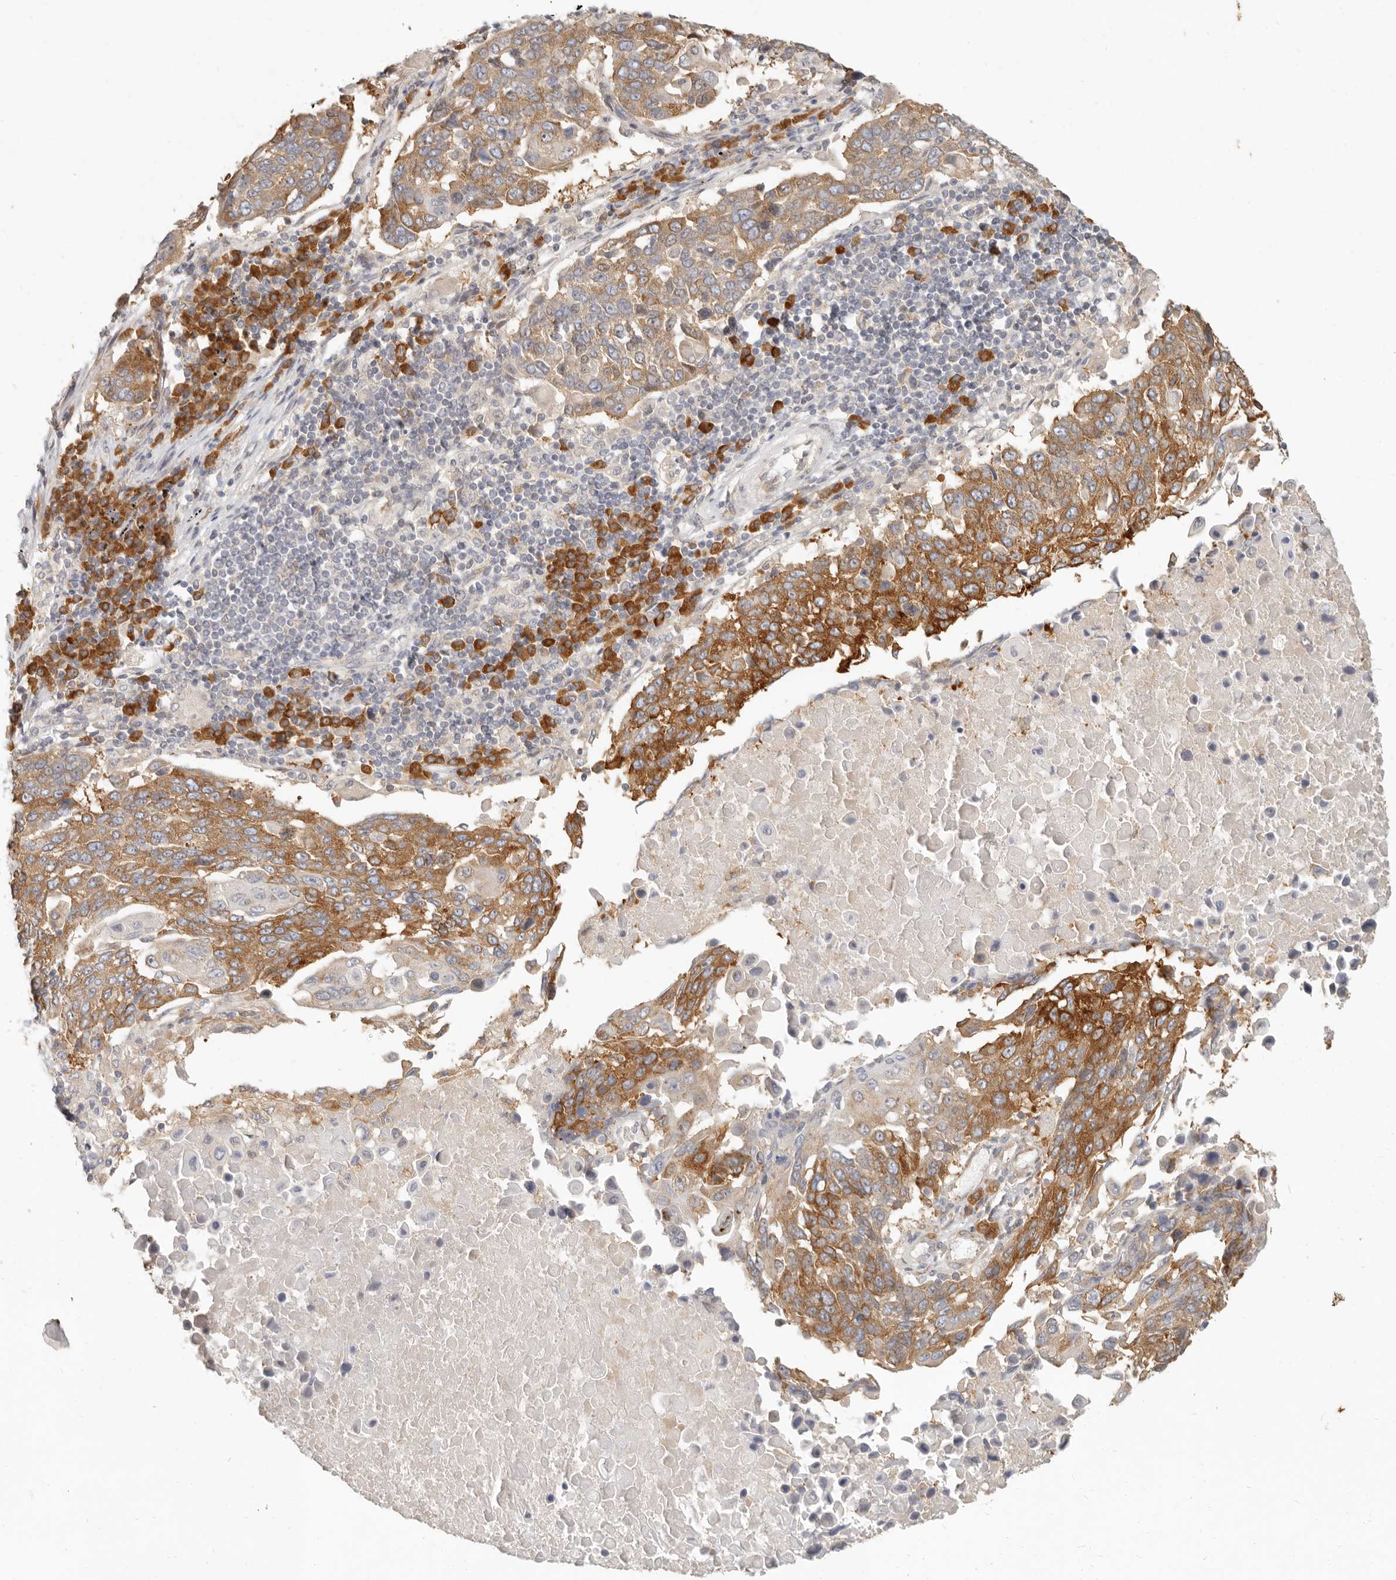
{"staining": {"intensity": "strong", "quantity": ">75%", "location": "cytoplasmic/membranous"}, "tissue": "lung cancer", "cell_type": "Tumor cells", "image_type": "cancer", "snomed": [{"axis": "morphology", "description": "Squamous cell carcinoma, NOS"}, {"axis": "topography", "description": "Lung"}], "caption": "A micrograph of lung cancer stained for a protein demonstrates strong cytoplasmic/membranous brown staining in tumor cells.", "gene": "PABPC4", "patient": {"sex": "male", "age": 66}}